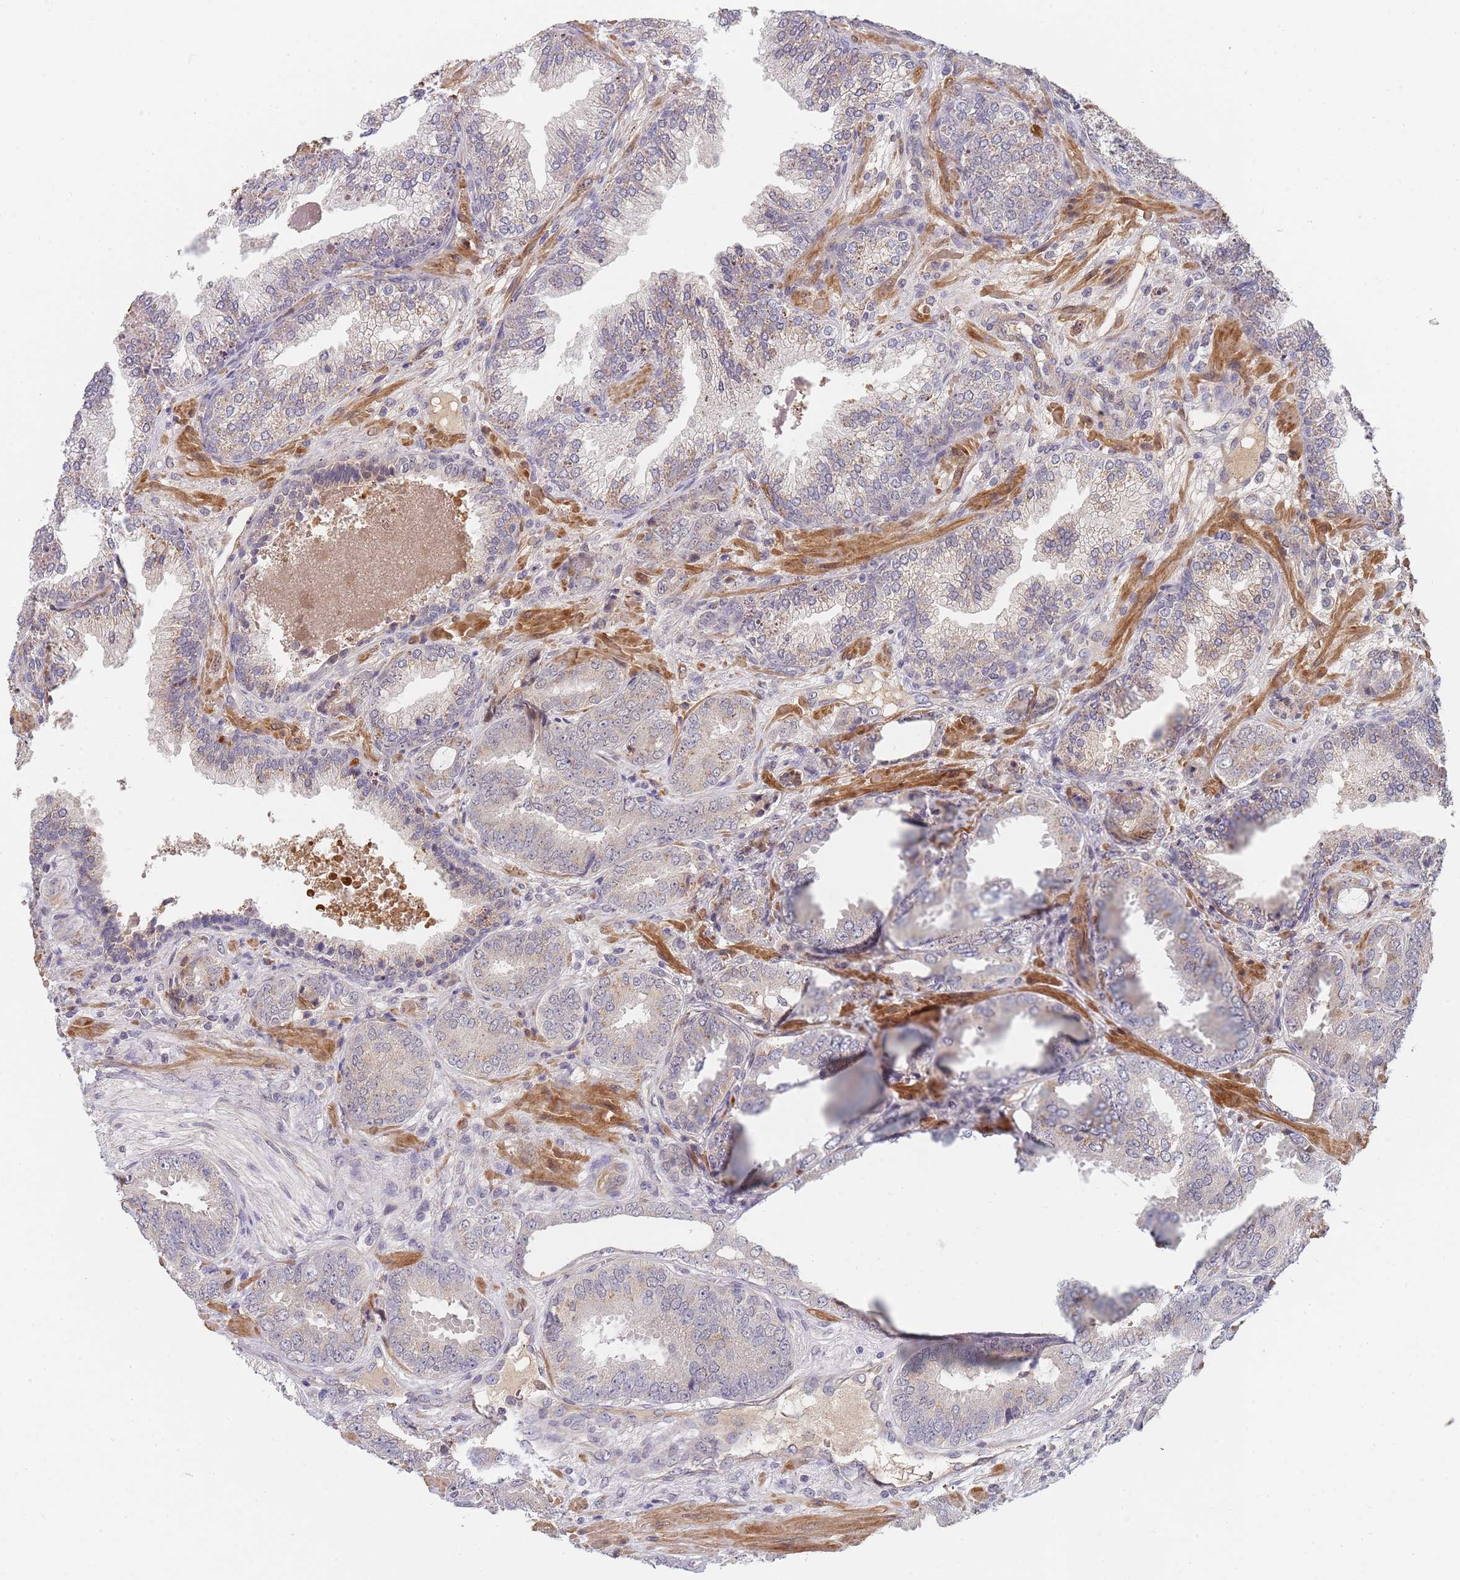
{"staining": {"intensity": "negative", "quantity": "none", "location": "none"}, "tissue": "prostate cancer", "cell_type": "Tumor cells", "image_type": "cancer", "snomed": [{"axis": "morphology", "description": "Adenocarcinoma, High grade"}, {"axis": "topography", "description": "Prostate"}], "caption": "Tumor cells are negative for brown protein staining in prostate cancer (high-grade adenocarcinoma). The staining was performed using DAB (3,3'-diaminobenzidine) to visualize the protein expression in brown, while the nuclei were stained in blue with hematoxylin (Magnification: 20x).", "gene": "B4GALT4", "patient": {"sex": "male", "age": 71}}